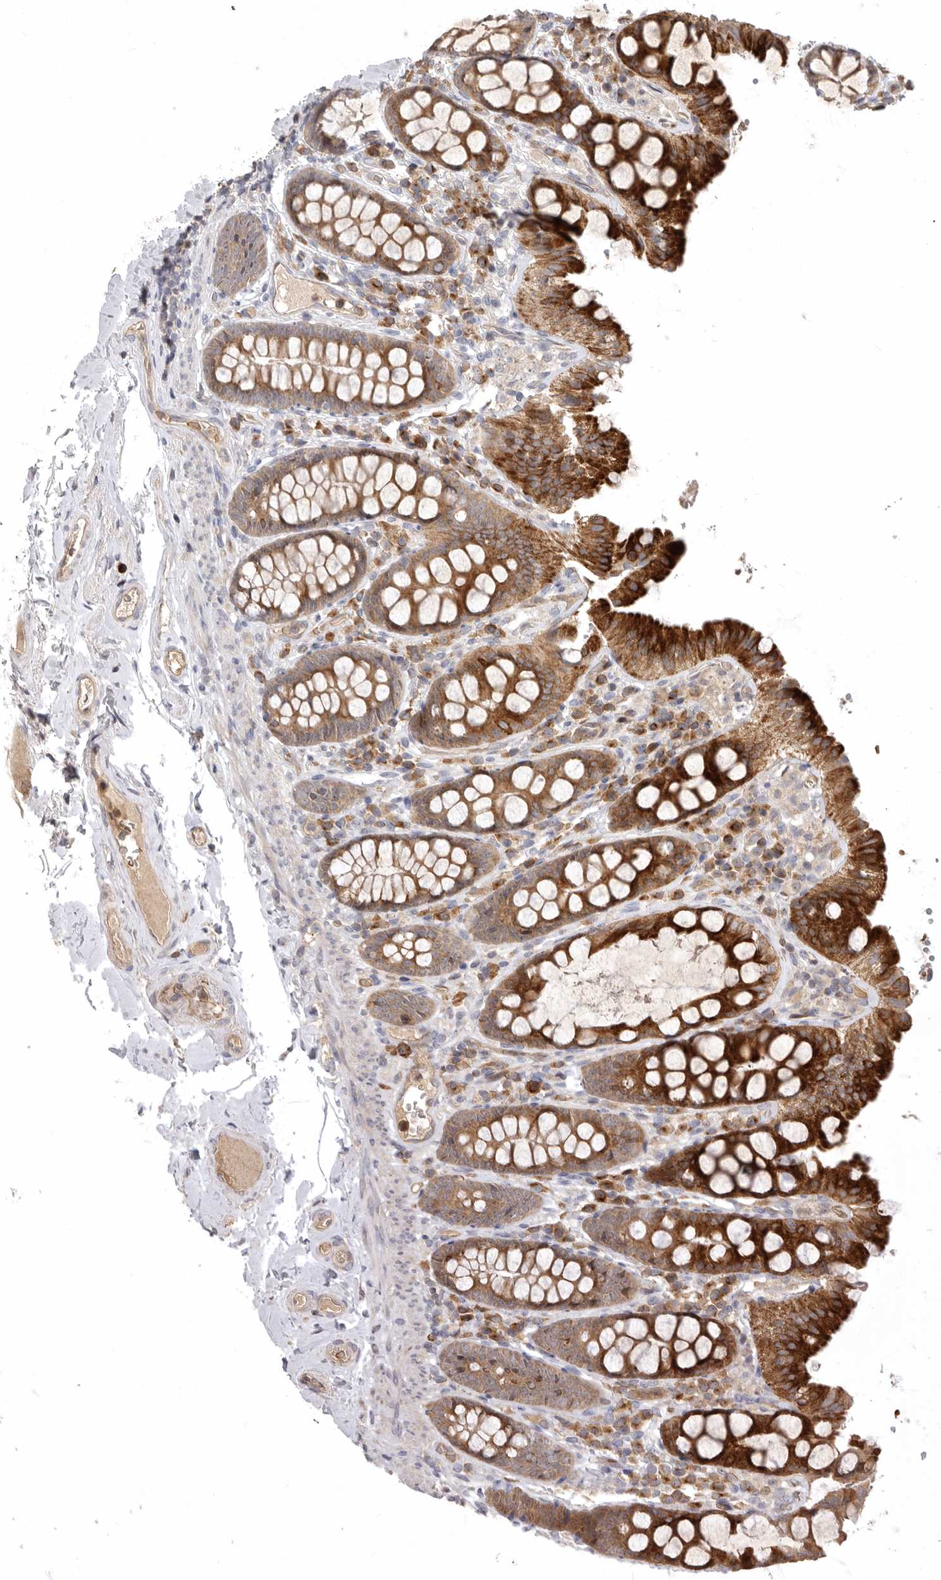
{"staining": {"intensity": "weak", "quantity": ">75%", "location": "cytoplasmic/membranous"}, "tissue": "colon", "cell_type": "Endothelial cells", "image_type": "normal", "snomed": [{"axis": "morphology", "description": "Normal tissue, NOS"}, {"axis": "topography", "description": "Colon"}, {"axis": "topography", "description": "Peripheral nerve tissue"}], "caption": "An immunohistochemistry (IHC) histopathology image of benign tissue is shown. Protein staining in brown shows weak cytoplasmic/membranous positivity in colon within endothelial cells.", "gene": "KIF2B", "patient": {"sex": "female", "age": 61}}